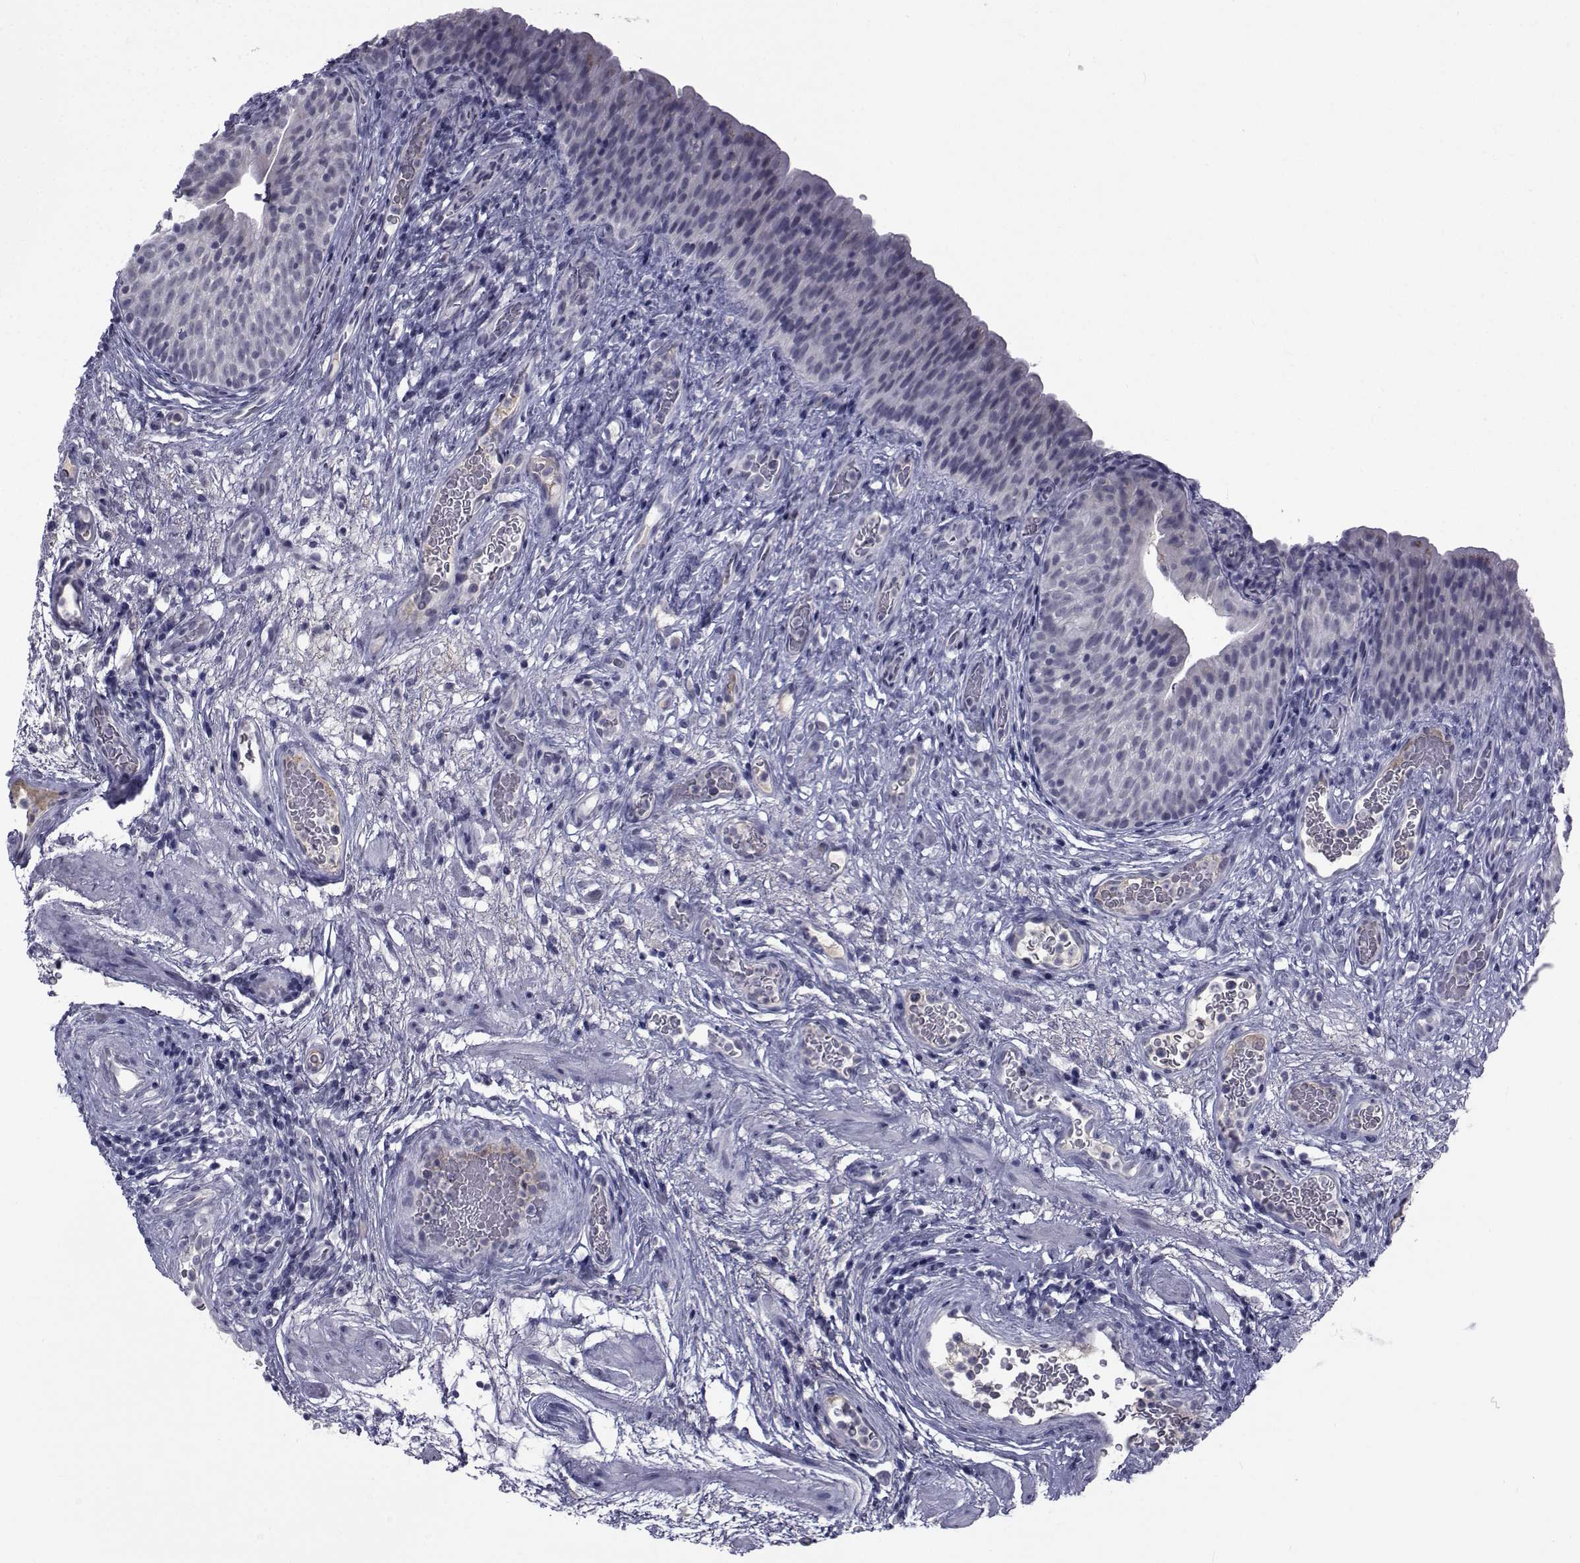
{"staining": {"intensity": "negative", "quantity": "none", "location": "none"}, "tissue": "urinary bladder", "cell_type": "Urothelial cells", "image_type": "normal", "snomed": [{"axis": "morphology", "description": "Normal tissue, NOS"}, {"axis": "topography", "description": "Urinary bladder"}], "caption": "Urothelial cells are negative for brown protein staining in normal urinary bladder. Brightfield microscopy of IHC stained with DAB (3,3'-diaminobenzidine) (brown) and hematoxylin (blue), captured at high magnification.", "gene": "PAX2", "patient": {"sex": "male", "age": 76}}